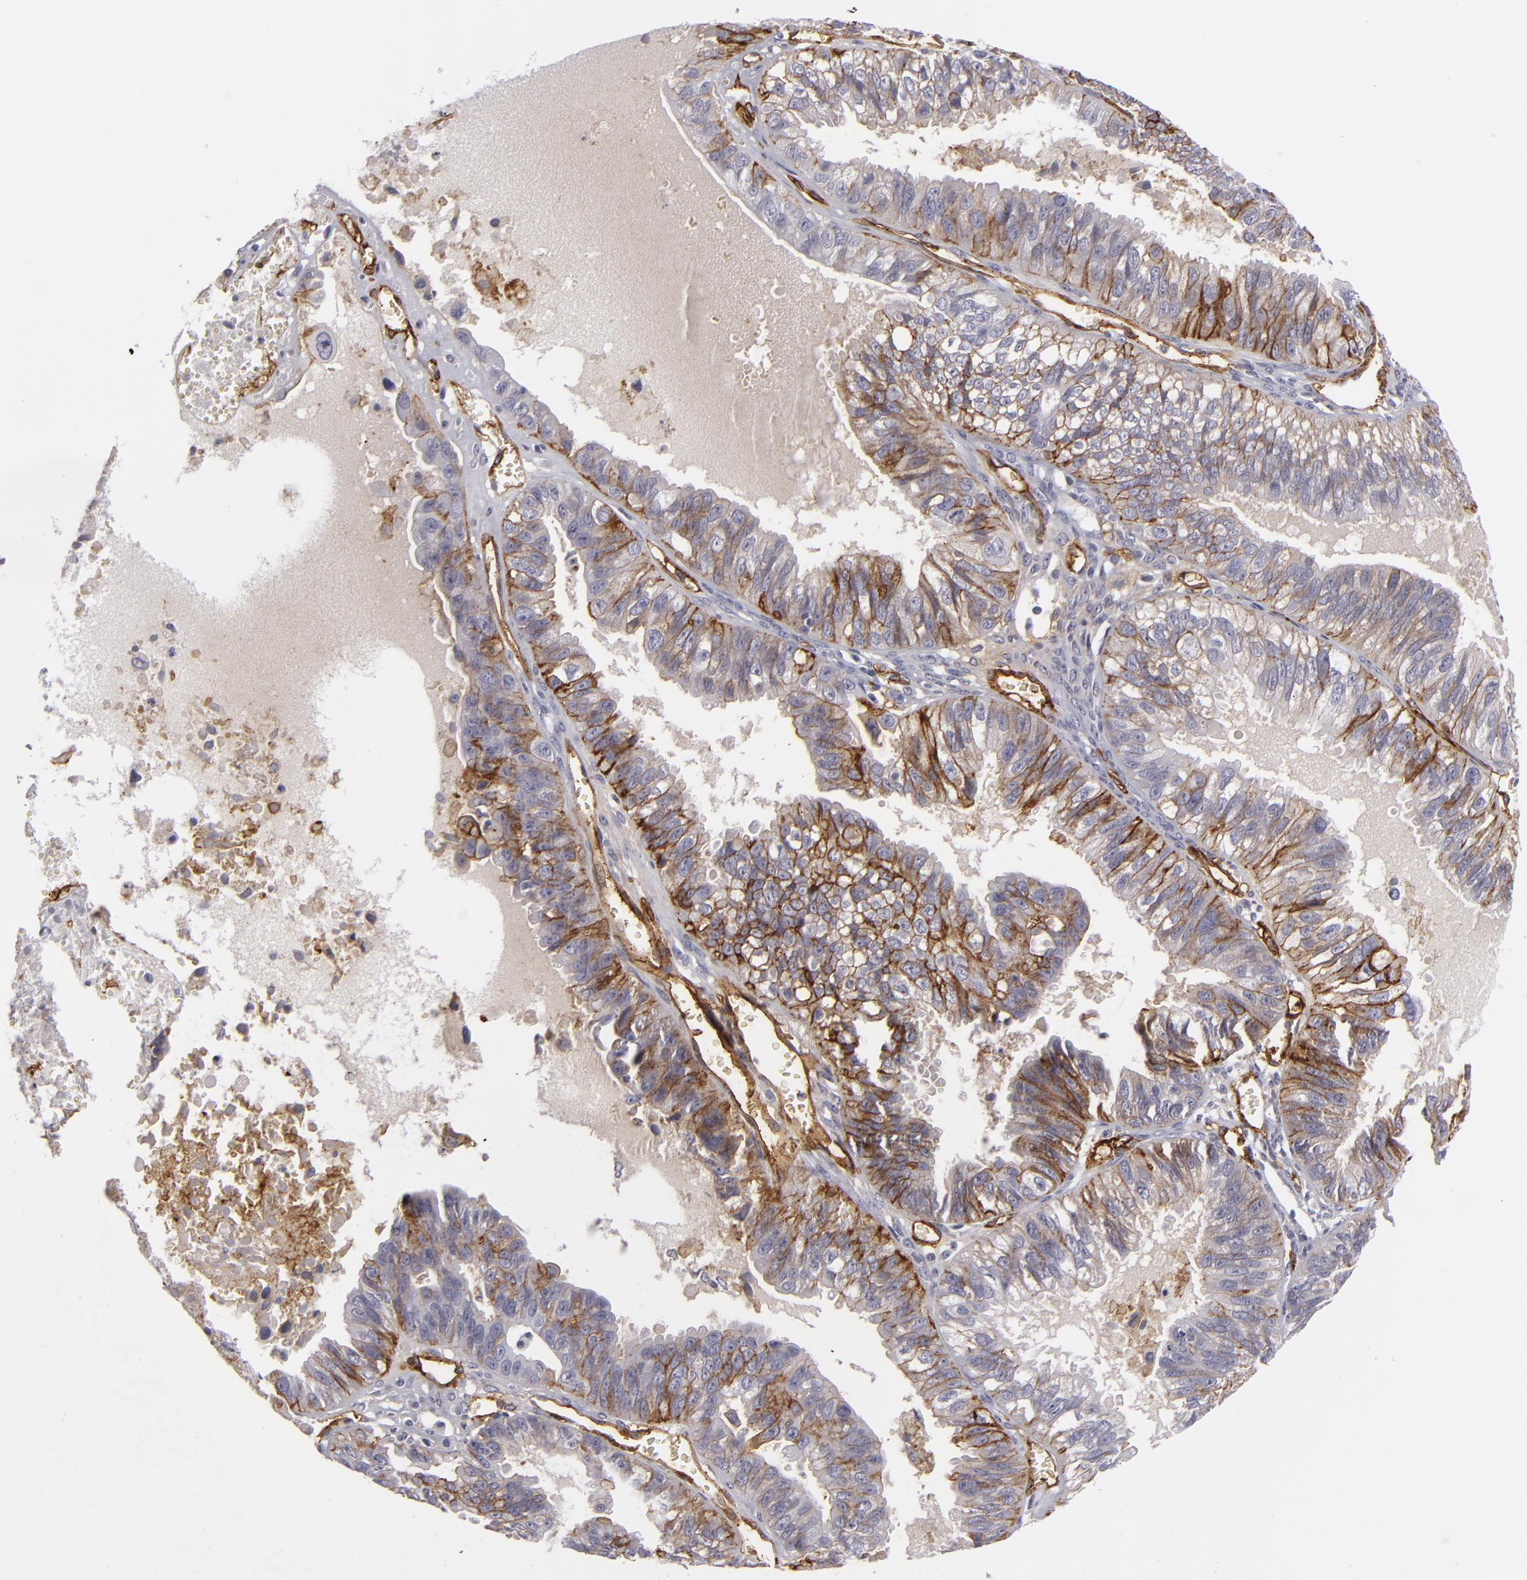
{"staining": {"intensity": "moderate", "quantity": "25%-75%", "location": "cytoplasmic/membranous"}, "tissue": "ovarian cancer", "cell_type": "Tumor cells", "image_type": "cancer", "snomed": [{"axis": "morphology", "description": "Carcinoma, endometroid"}, {"axis": "topography", "description": "Ovary"}], "caption": "Tumor cells exhibit moderate cytoplasmic/membranous staining in approximately 25%-75% of cells in ovarian cancer (endometroid carcinoma).", "gene": "MCAM", "patient": {"sex": "female", "age": 85}}